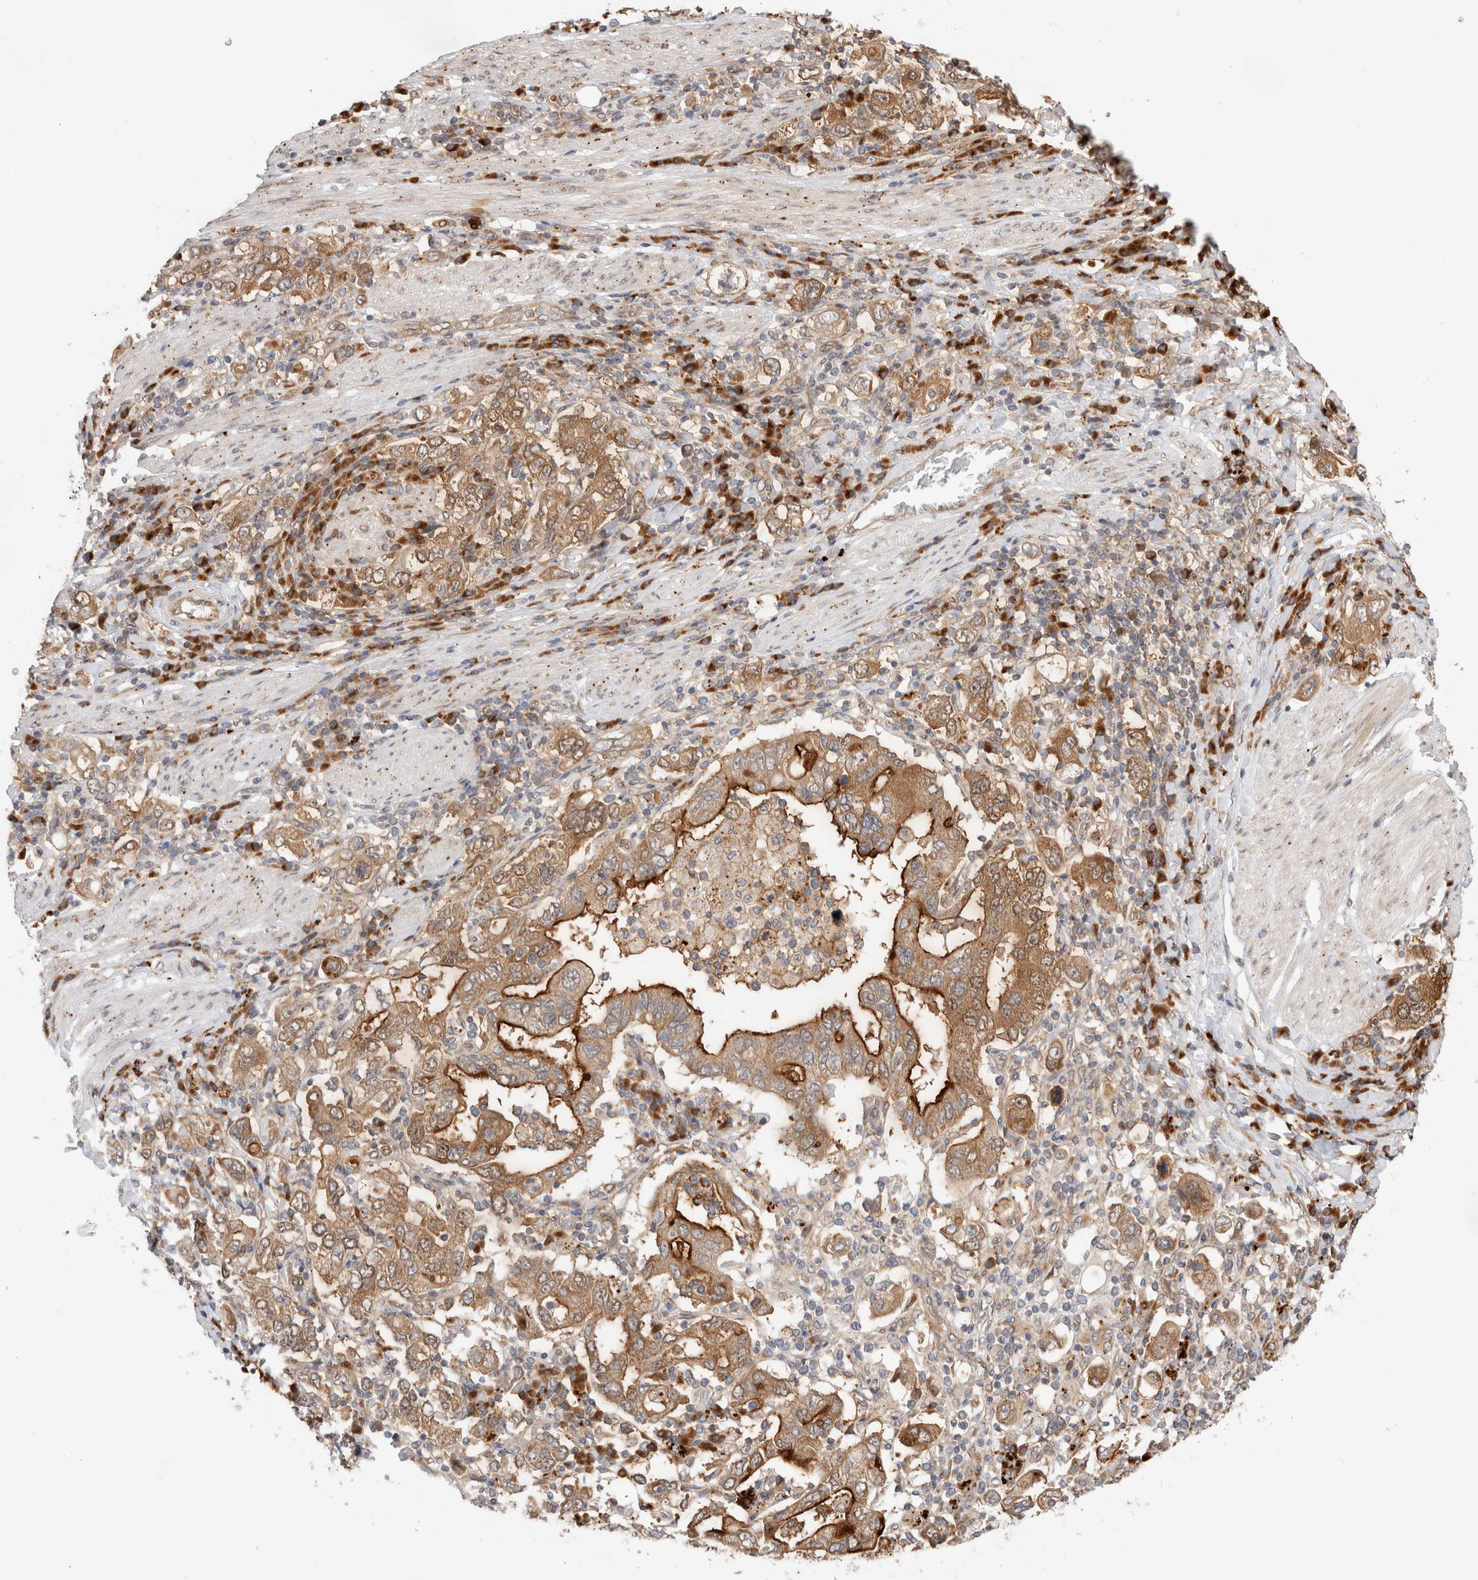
{"staining": {"intensity": "moderate", "quantity": ">75%", "location": "cytoplasmic/membranous"}, "tissue": "stomach cancer", "cell_type": "Tumor cells", "image_type": "cancer", "snomed": [{"axis": "morphology", "description": "Adenocarcinoma, NOS"}, {"axis": "topography", "description": "Stomach, upper"}], "caption": "The histopathology image shows staining of stomach adenocarcinoma, revealing moderate cytoplasmic/membranous protein positivity (brown color) within tumor cells. The protein is shown in brown color, while the nuclei are stained blue.", "gene": "ACTL9", "patient": {"sex": "male", "age": 62}}